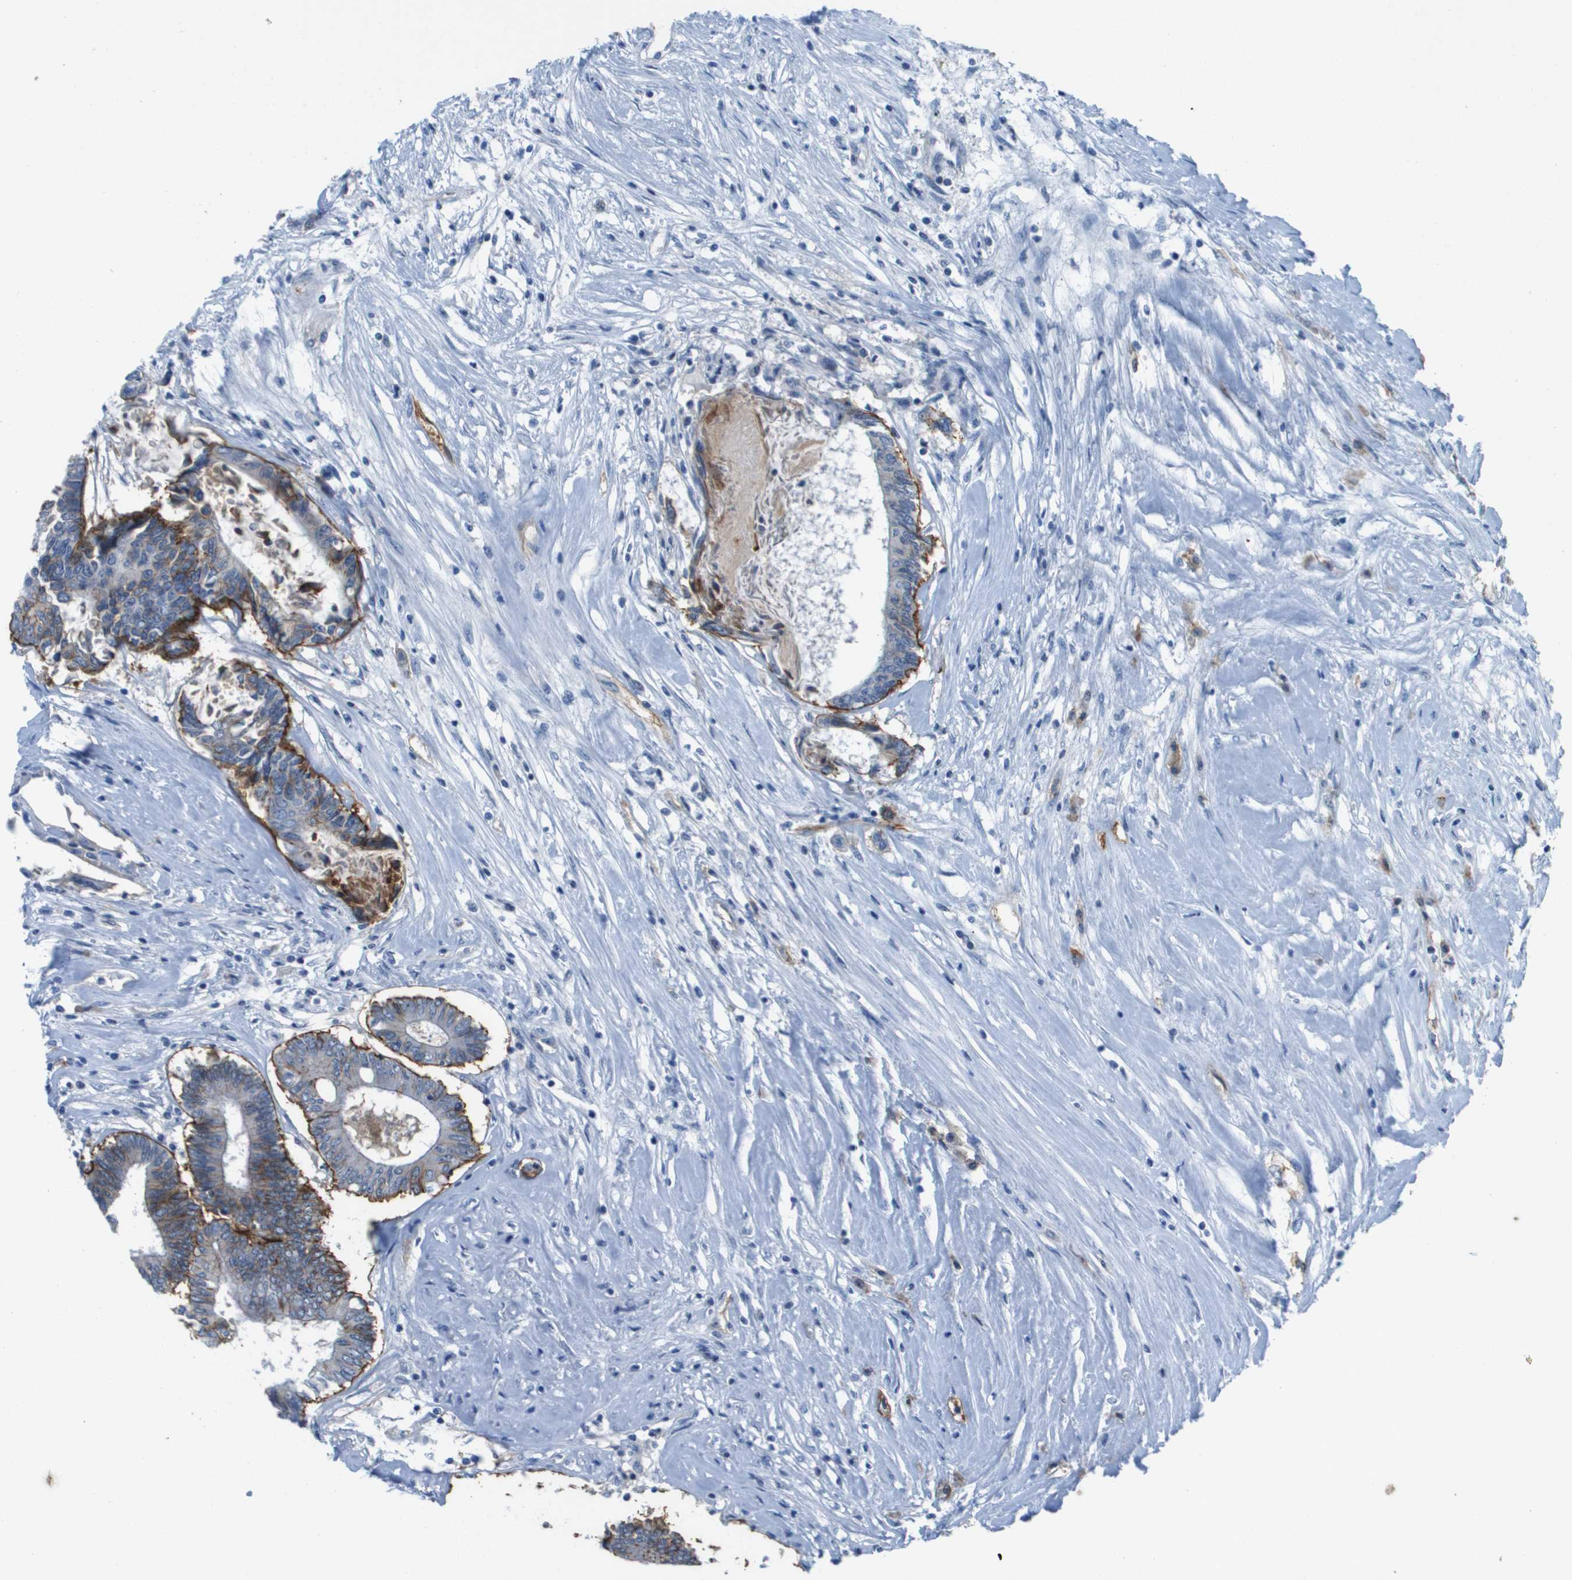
{"staining": {"intensity": "moderate", "quantity": ">75%", "location": "cytoplasmic/membranous"}, "tissue": "colorectal cancer", "cell_type": "Tumor cells", "image_type": "cancer", "snomed": [{"axis": "morphology", "description": "Adenocarcinoma, NOS"}, {"axis": "topography", "description": "Rectum"}], "caption": "Tumor cells demonstrate medium levels of moderate cytoplasmic/membranous staining in approximately >75% of cells in colorectal cancer. The protein of interest is shown in brown color, while the nuclei are stained blue.", "gene": "ITGA6", "patient": {"sex": "male", "age": 63}}